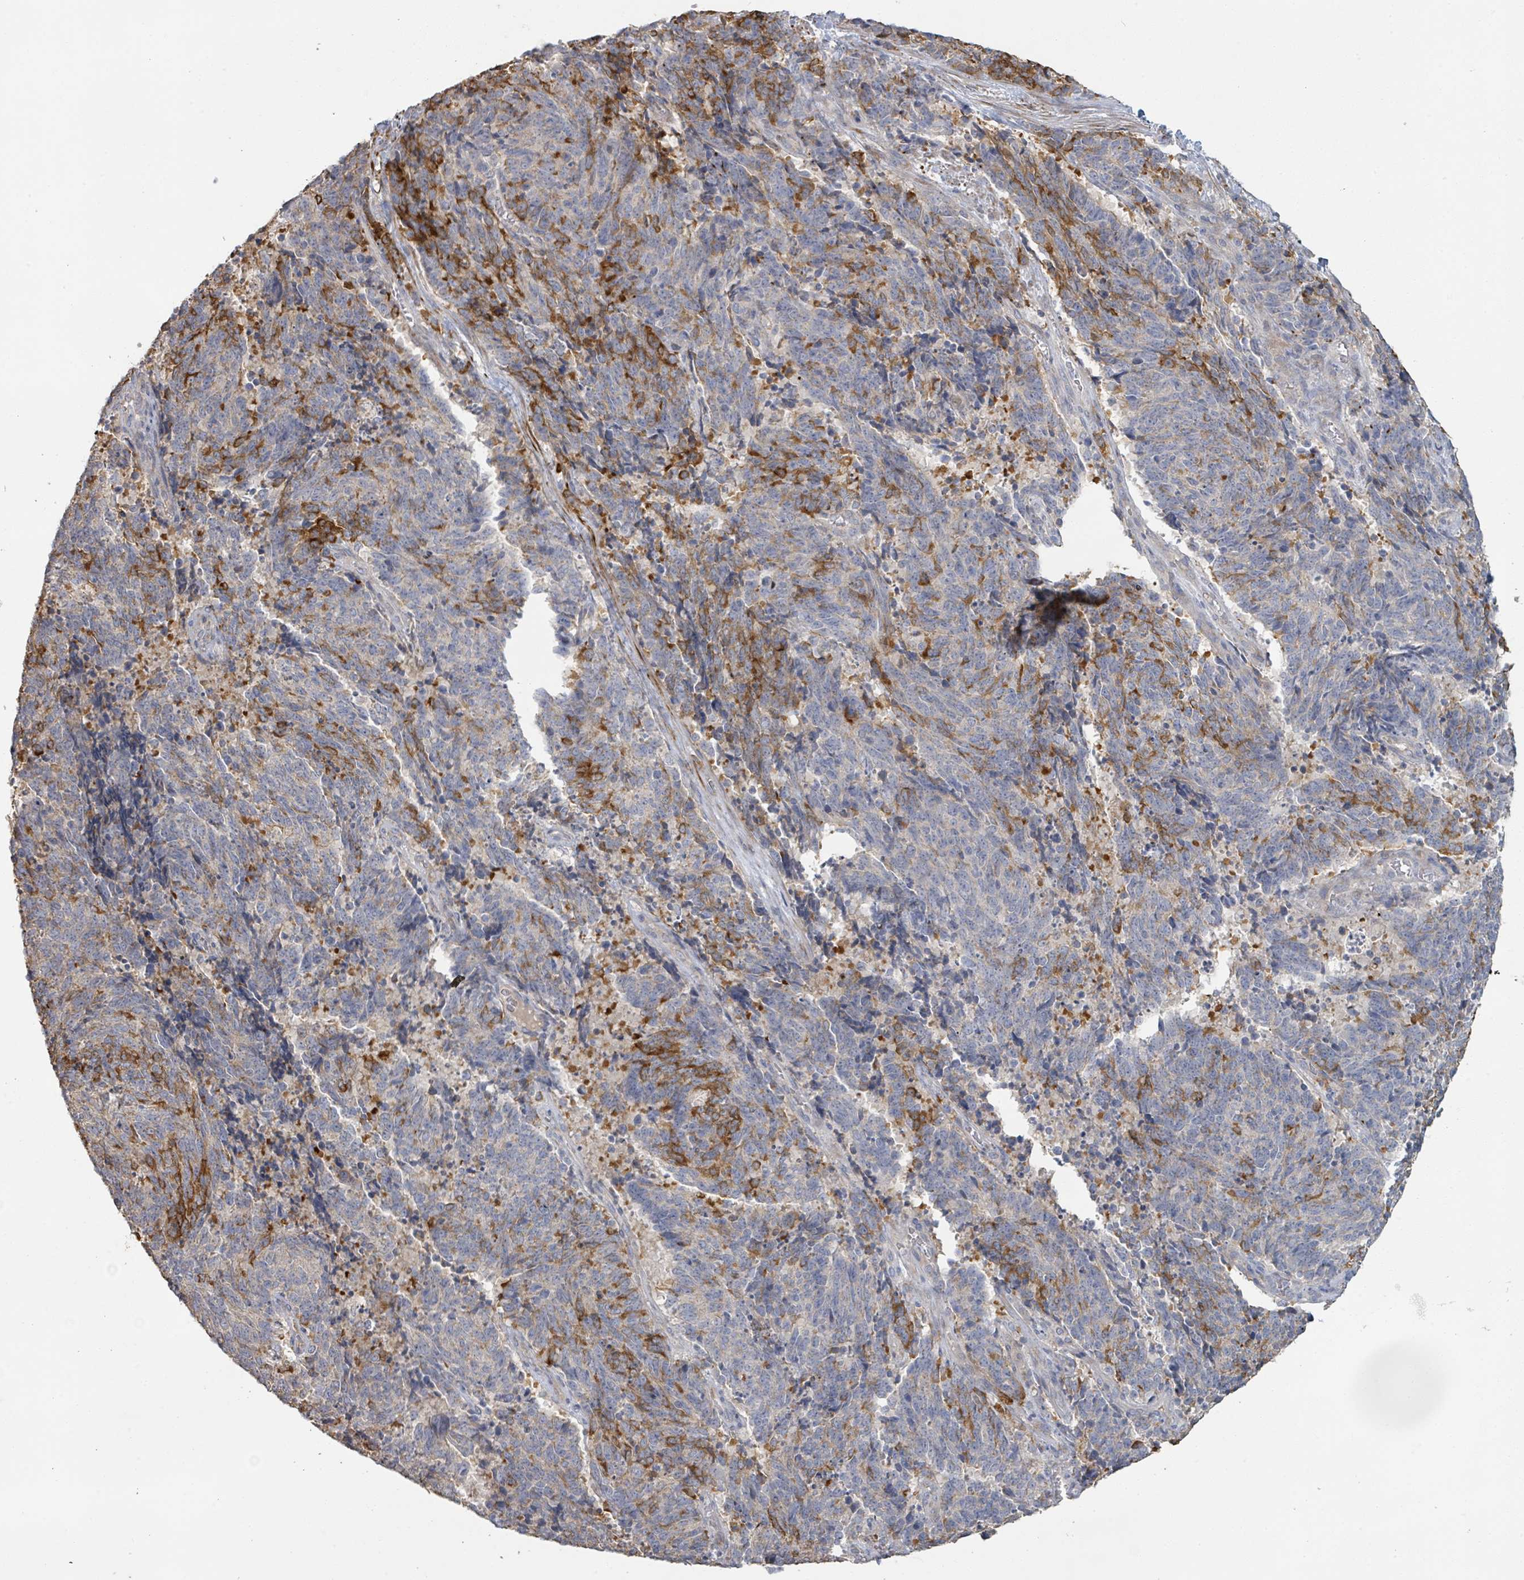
{"staining": {"intensity": "moderate", "quantity": "<25%", "location": "cytoplasmic/membranous"}, "tissue": "cervical cancer", "cell_type": "Tumor cells", "image_type": "cancer", "snomed": [{"axis": "morphology", "description": "Squamous cell carcinoma, NOS"}, {"axis": "topography", "description": "Cervix"}], "caption": "There is low levels of moderate cytoplasmic/membranous positivity in tumor cells of cervical cancer, as demonstrated by immunohistochemical staining (brown color).", "gene": "KCNS2", "patient": {"sex": "female", "age": 29}}